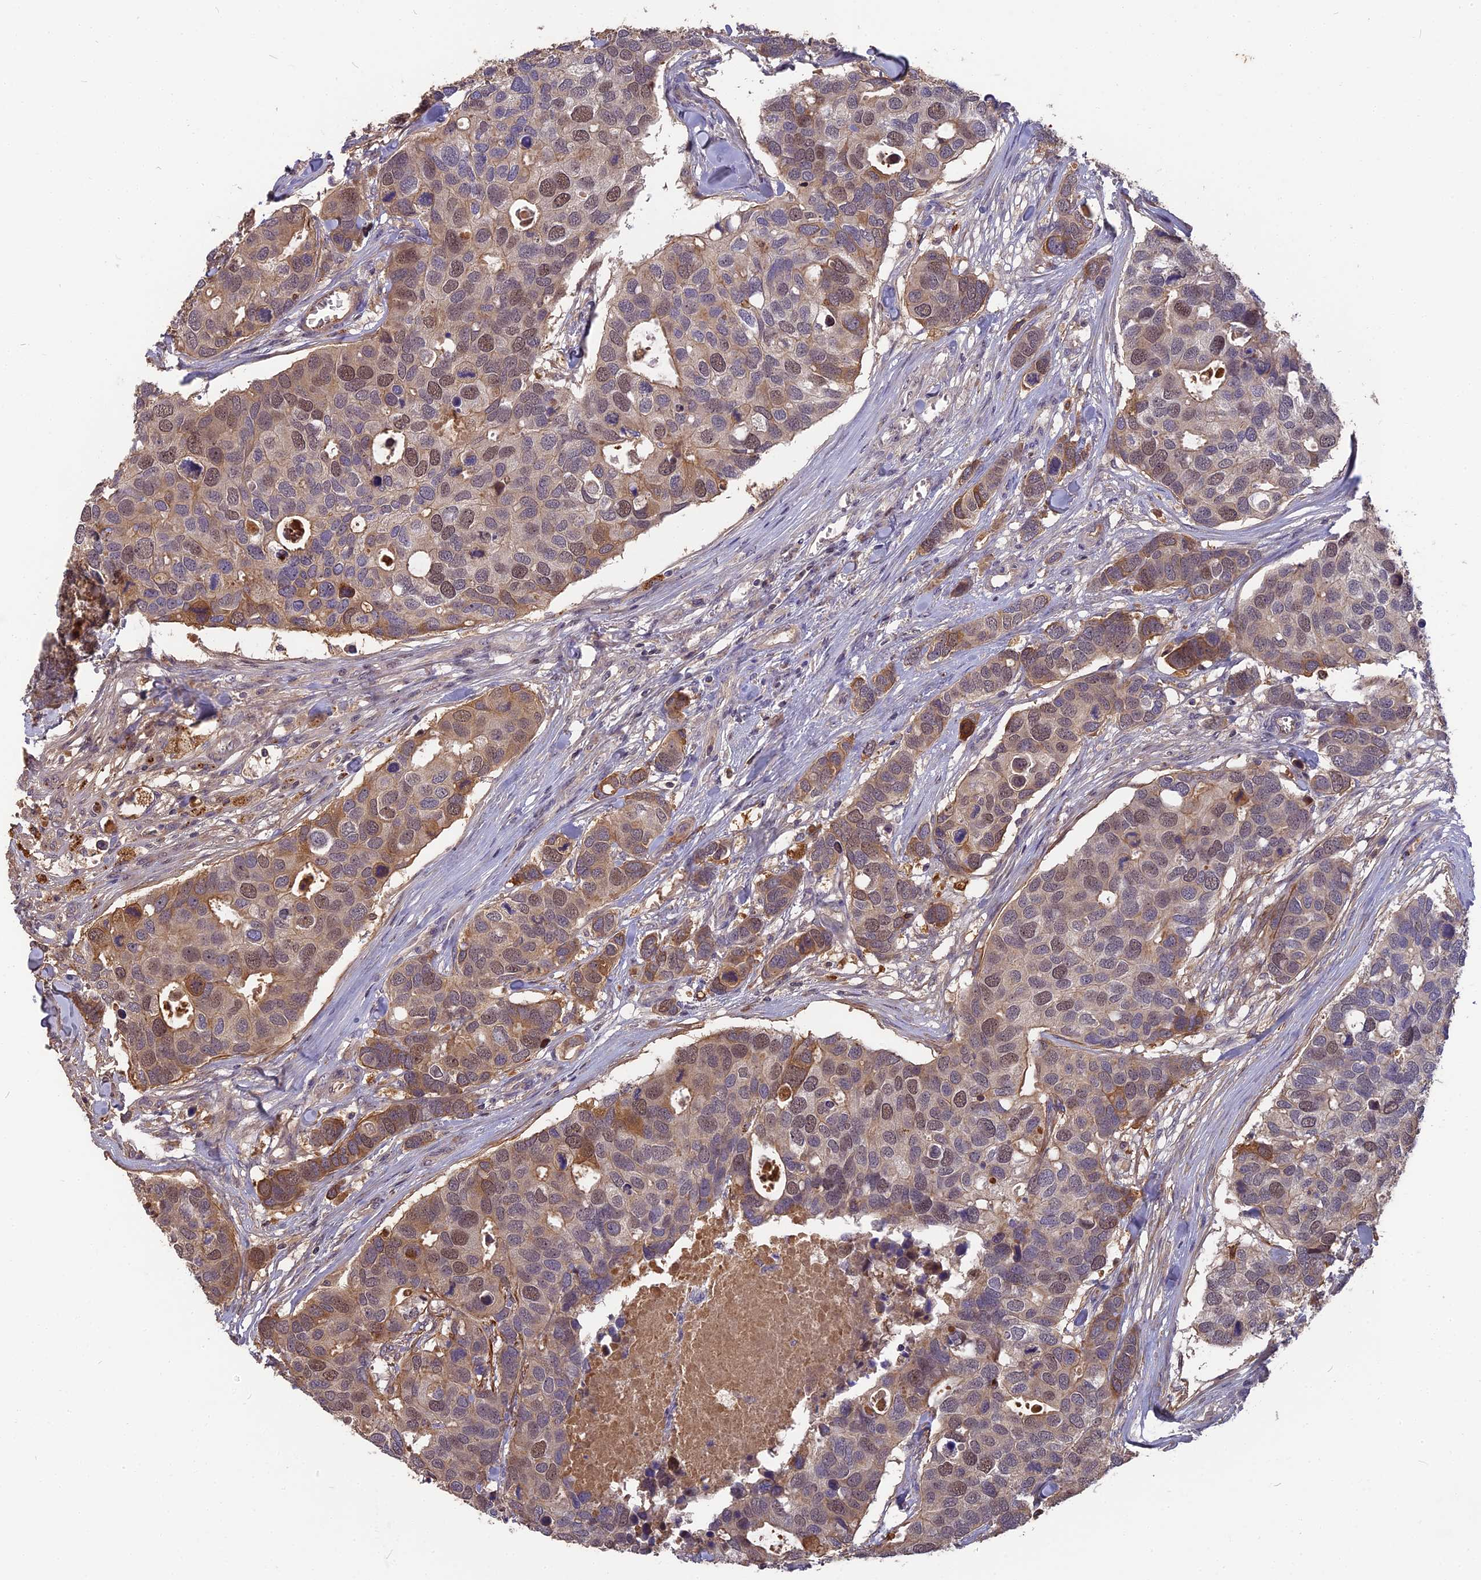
{"staining": {"intensity": "moderate", "quantity": "25%-75%", "location": "cytoplasmic/membranous,nuclear"}, "tissue": "breast cancer", "cell_type": "Tumor cells", "image_type": "cancer", "snomed": [{"axis": "morphology", "description": "Duct carcinoma"}, {"axis": "topography", "description": "Breast"}], "caption": "Immunohistochemistry (IHC) photomicrograph of human breast infiltrating ductal carcinoma stained for a protein (brown), which shows medium levels of moderate cytoplasmic/membranous and nuclear positivity in about 25%-75% of tumor cells.", "gene": "ERMAP", "patient": {"sex": "female", "age": 83}}